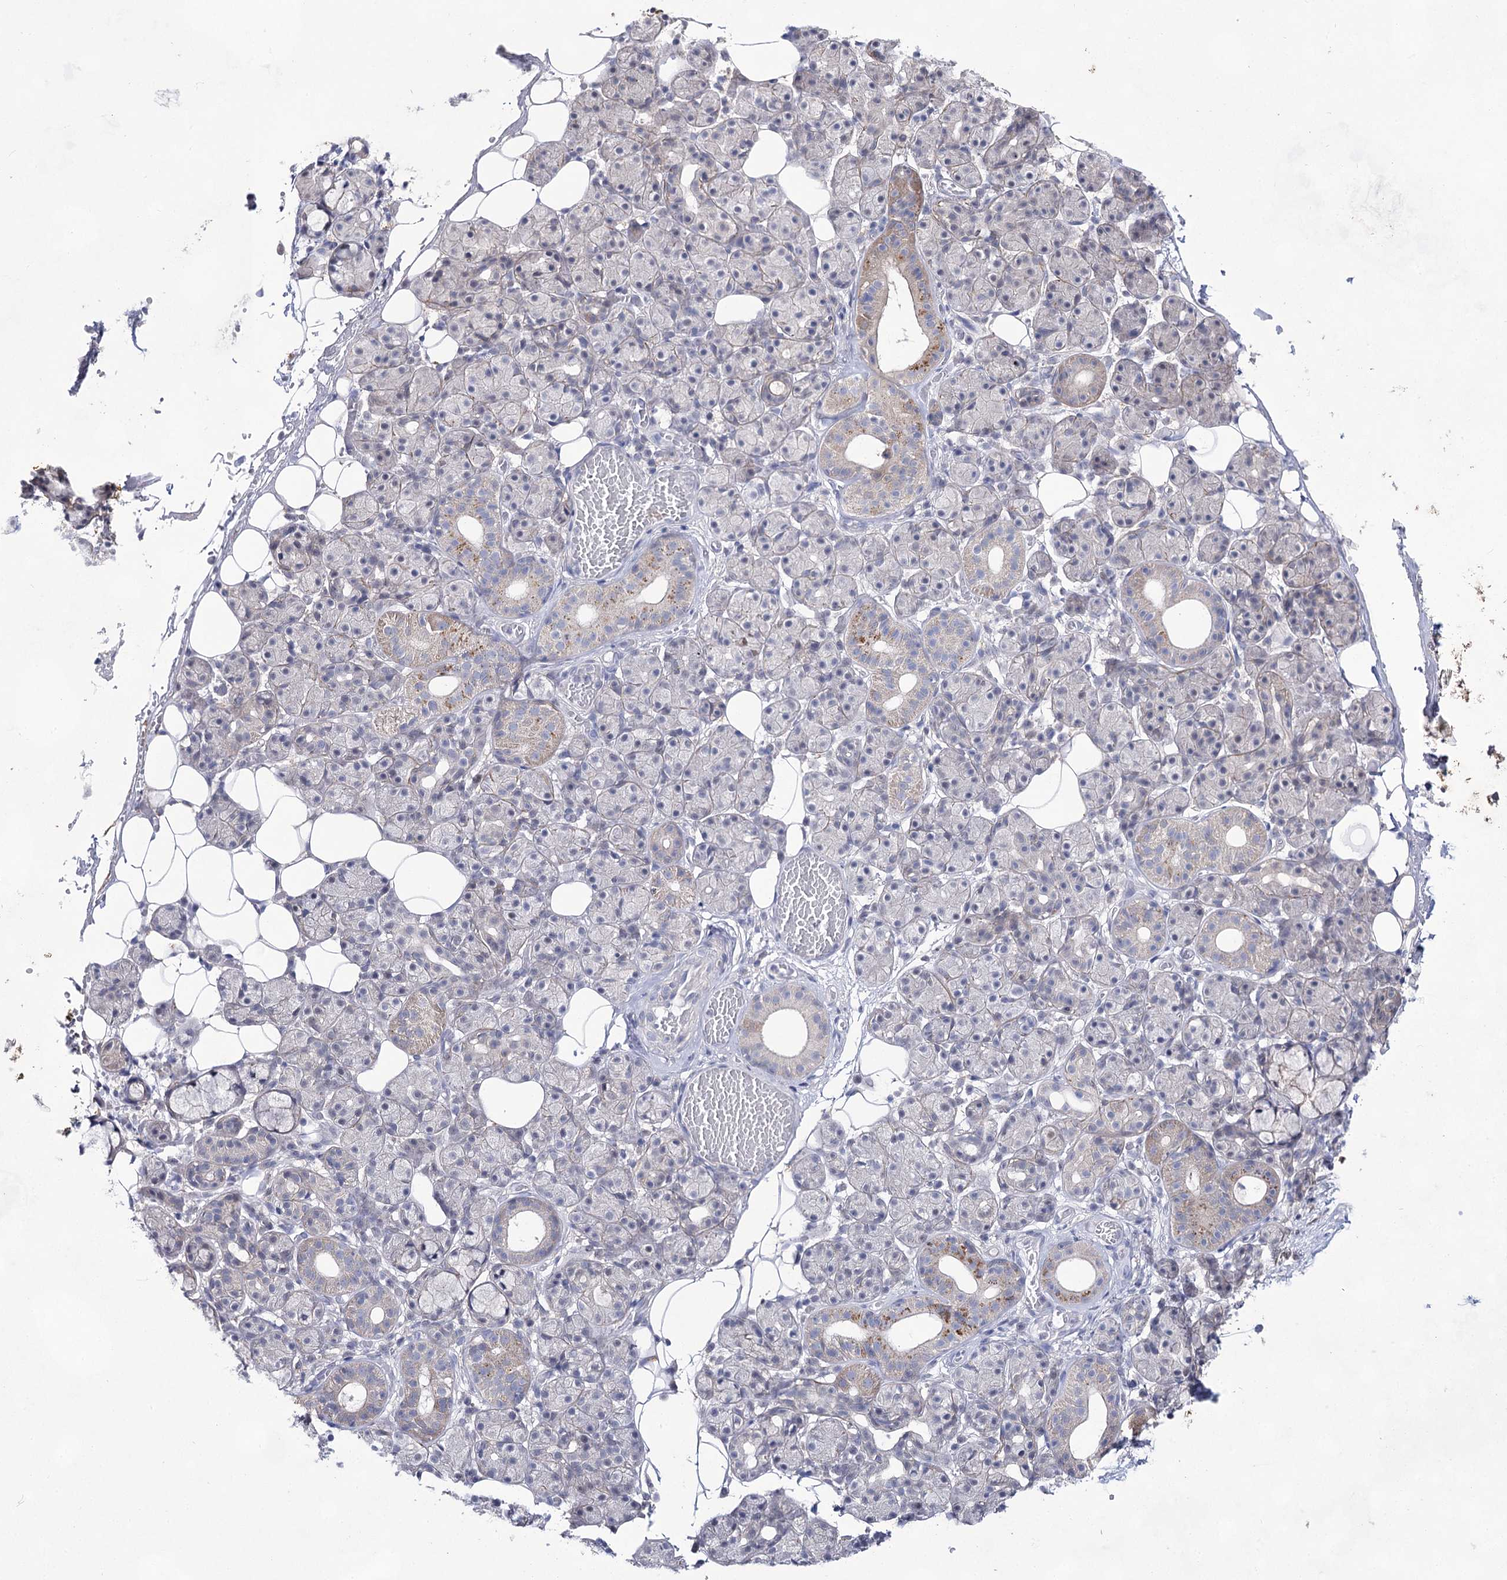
{"staining": {"intensity": "moderate", "quantity": "<25%", "location": "cytoplasmic/membranous"}, "tissue": "salivary gland", "cell_type": "Glandular cells", "image_type": "normal", "snomed": [{"axis": "morphology", "description": "Normal tissue, NOS"}, {"axis": "topography", "description": "Salivary gland"}], "caption": "This histopathology image reveals immunohistochemistry (IHC) staining of unremarkable human salivary gland, with low moderate cytoplasmic/membranous positivity in approximately <25% of glandular cells.", "gene": "UGDH", "patient": {"sex": "male", "age": 63}}